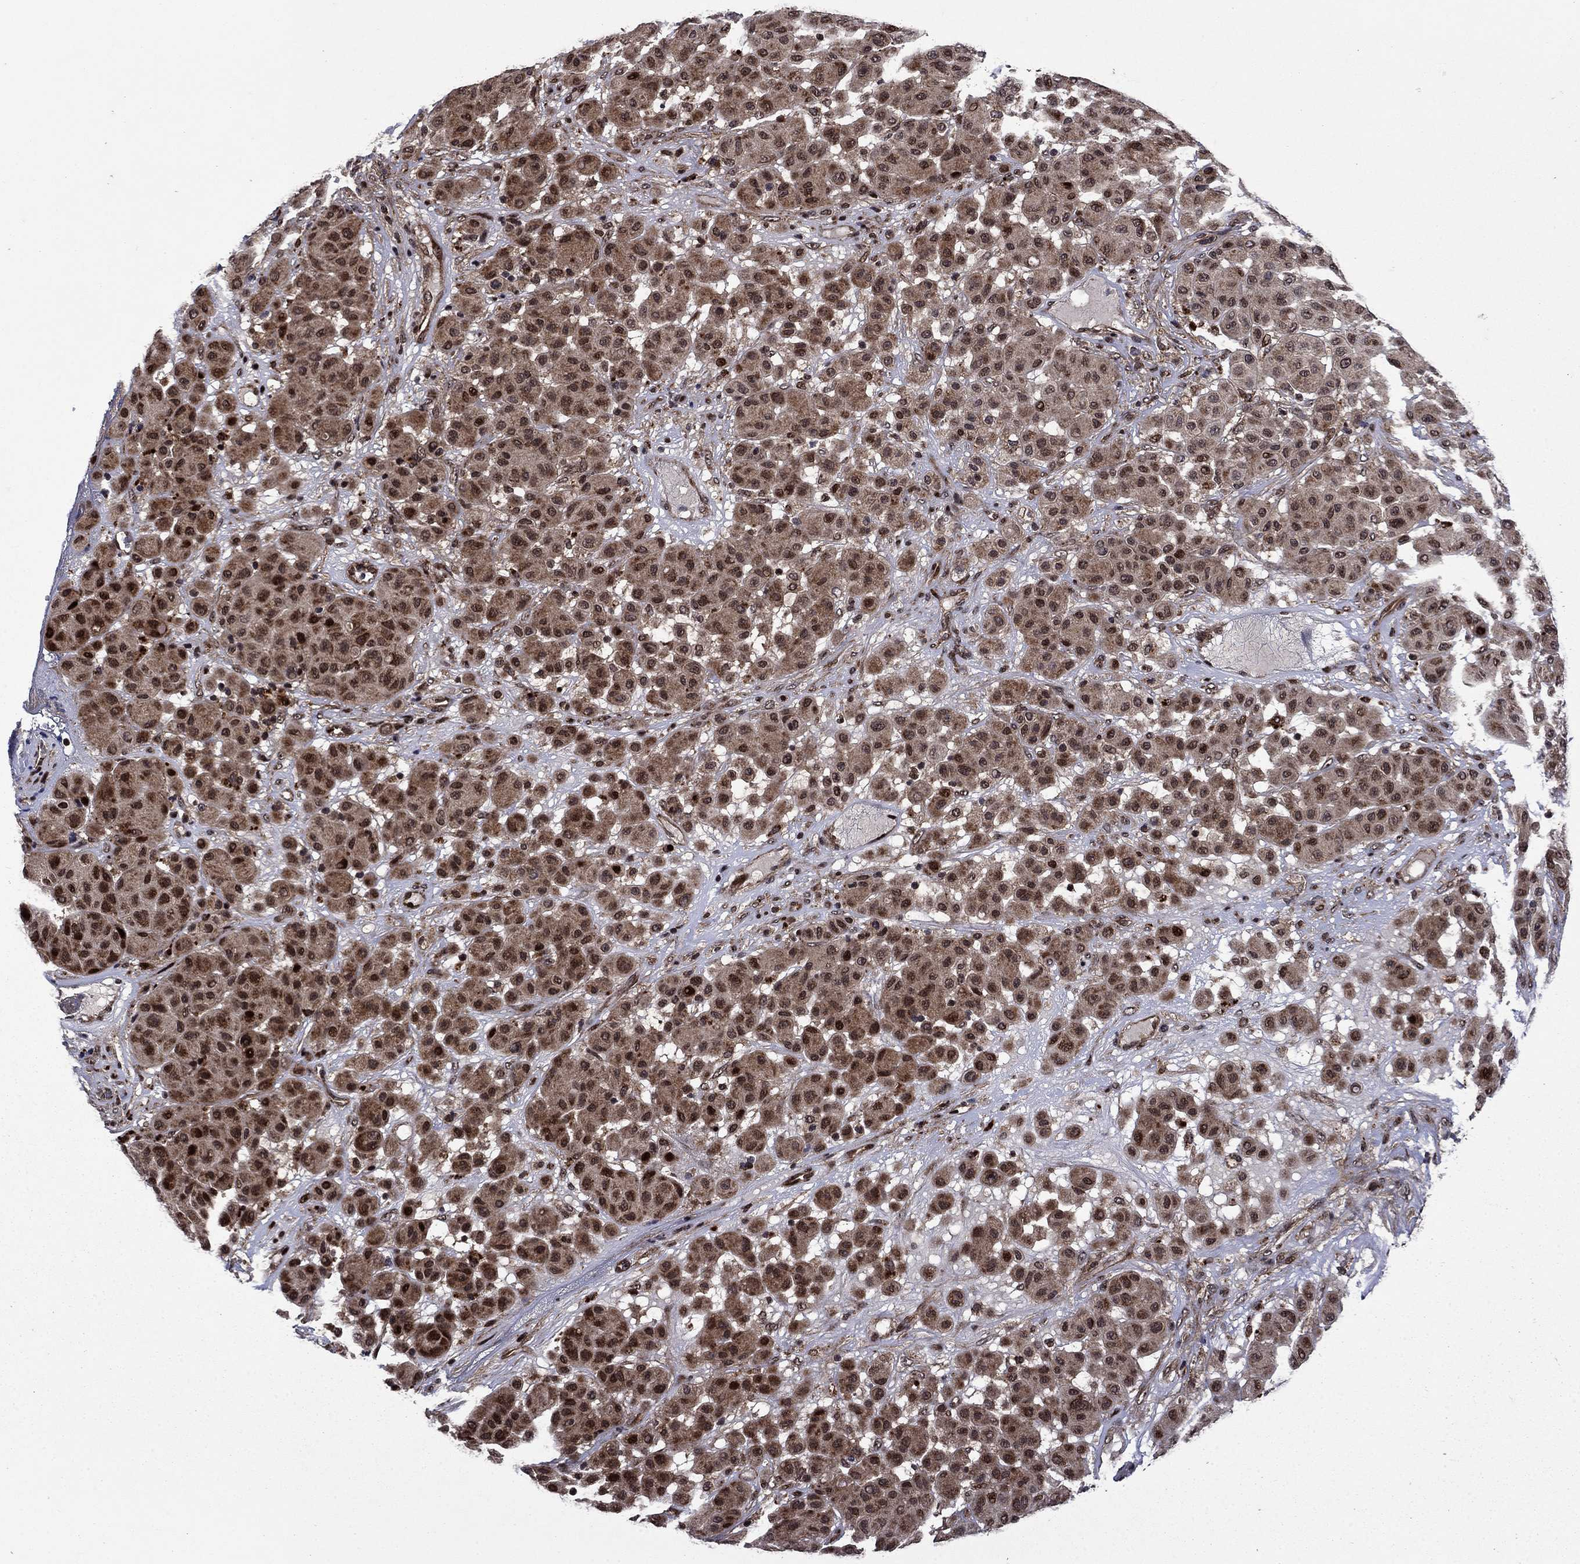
{"staining": {"intensity": "moderate", "quantity": ">75%", "location": "nuclear"}, "tissue": "melanoma", "cell_type": "Tumor cells", "image_type": "cancer", "snomed": [{"axis": "morphology", "description": "Malignant melanoma, Metastatic site"}, {"axis": "topography", "description": "Smooth muscle"}], "caption": "Melanoma was stained to show a protein in brown. There is medium levels of moderate nuclear staining in about >75% of tumor cells.", "gene": "AGTPBP1", "patient": {"sex": "male", "age": 41}}